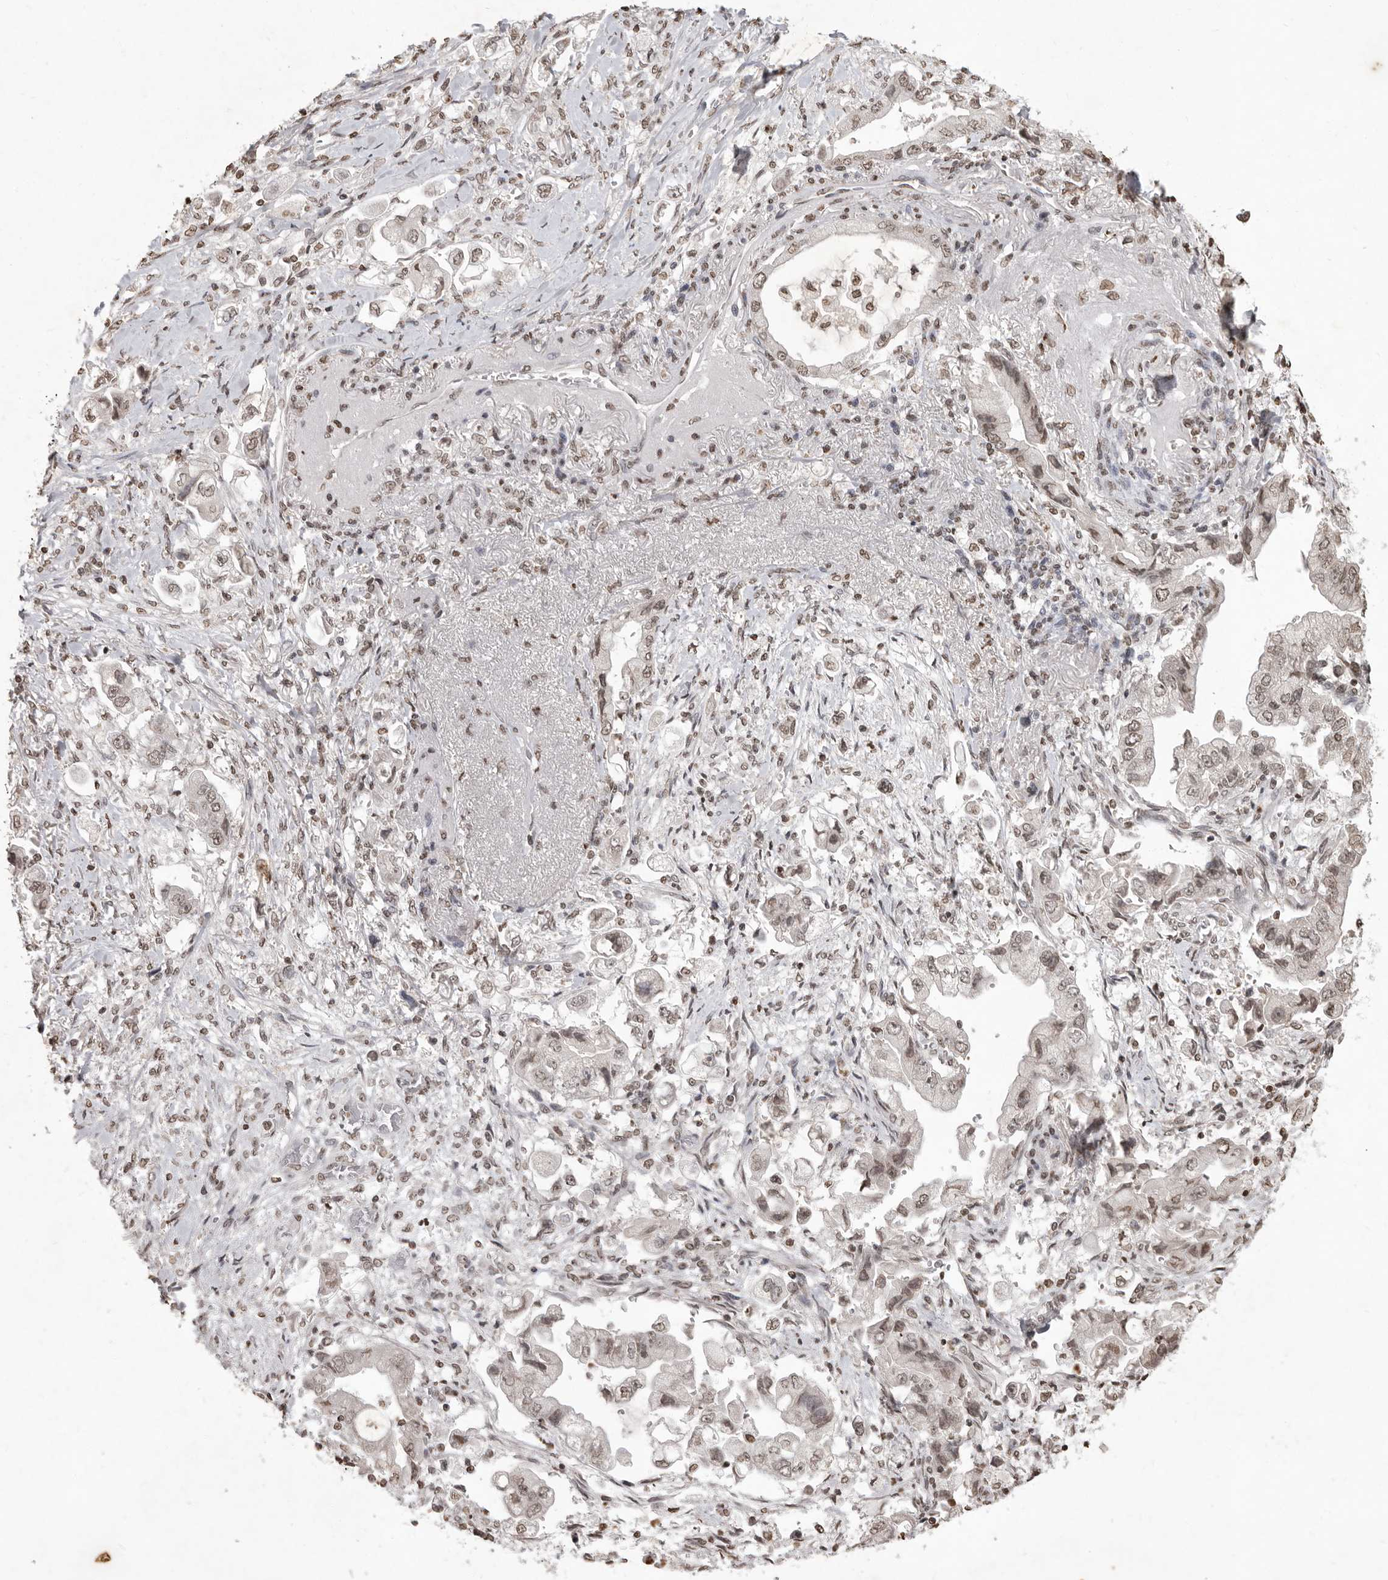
{"staining": {"intensity": "weak", "quantity": ">75%", "location": "nuclear"}, "tissue": "stomach cancer", "cell_type": "Tumor cells", "image_type": "cancer", "snomed": [{"axis": "morphology", "description": "Adenocarcinoma, NOS"}, {"axis": "topography", "description": "Stomach"}], "caption": "Immunohistochemical staining of stomach cancer displays weak nuclear protein staining in approximately >75% of tumor cells.", "gene": "WDR45", "patient": {"sex": "male", "age": 62}}